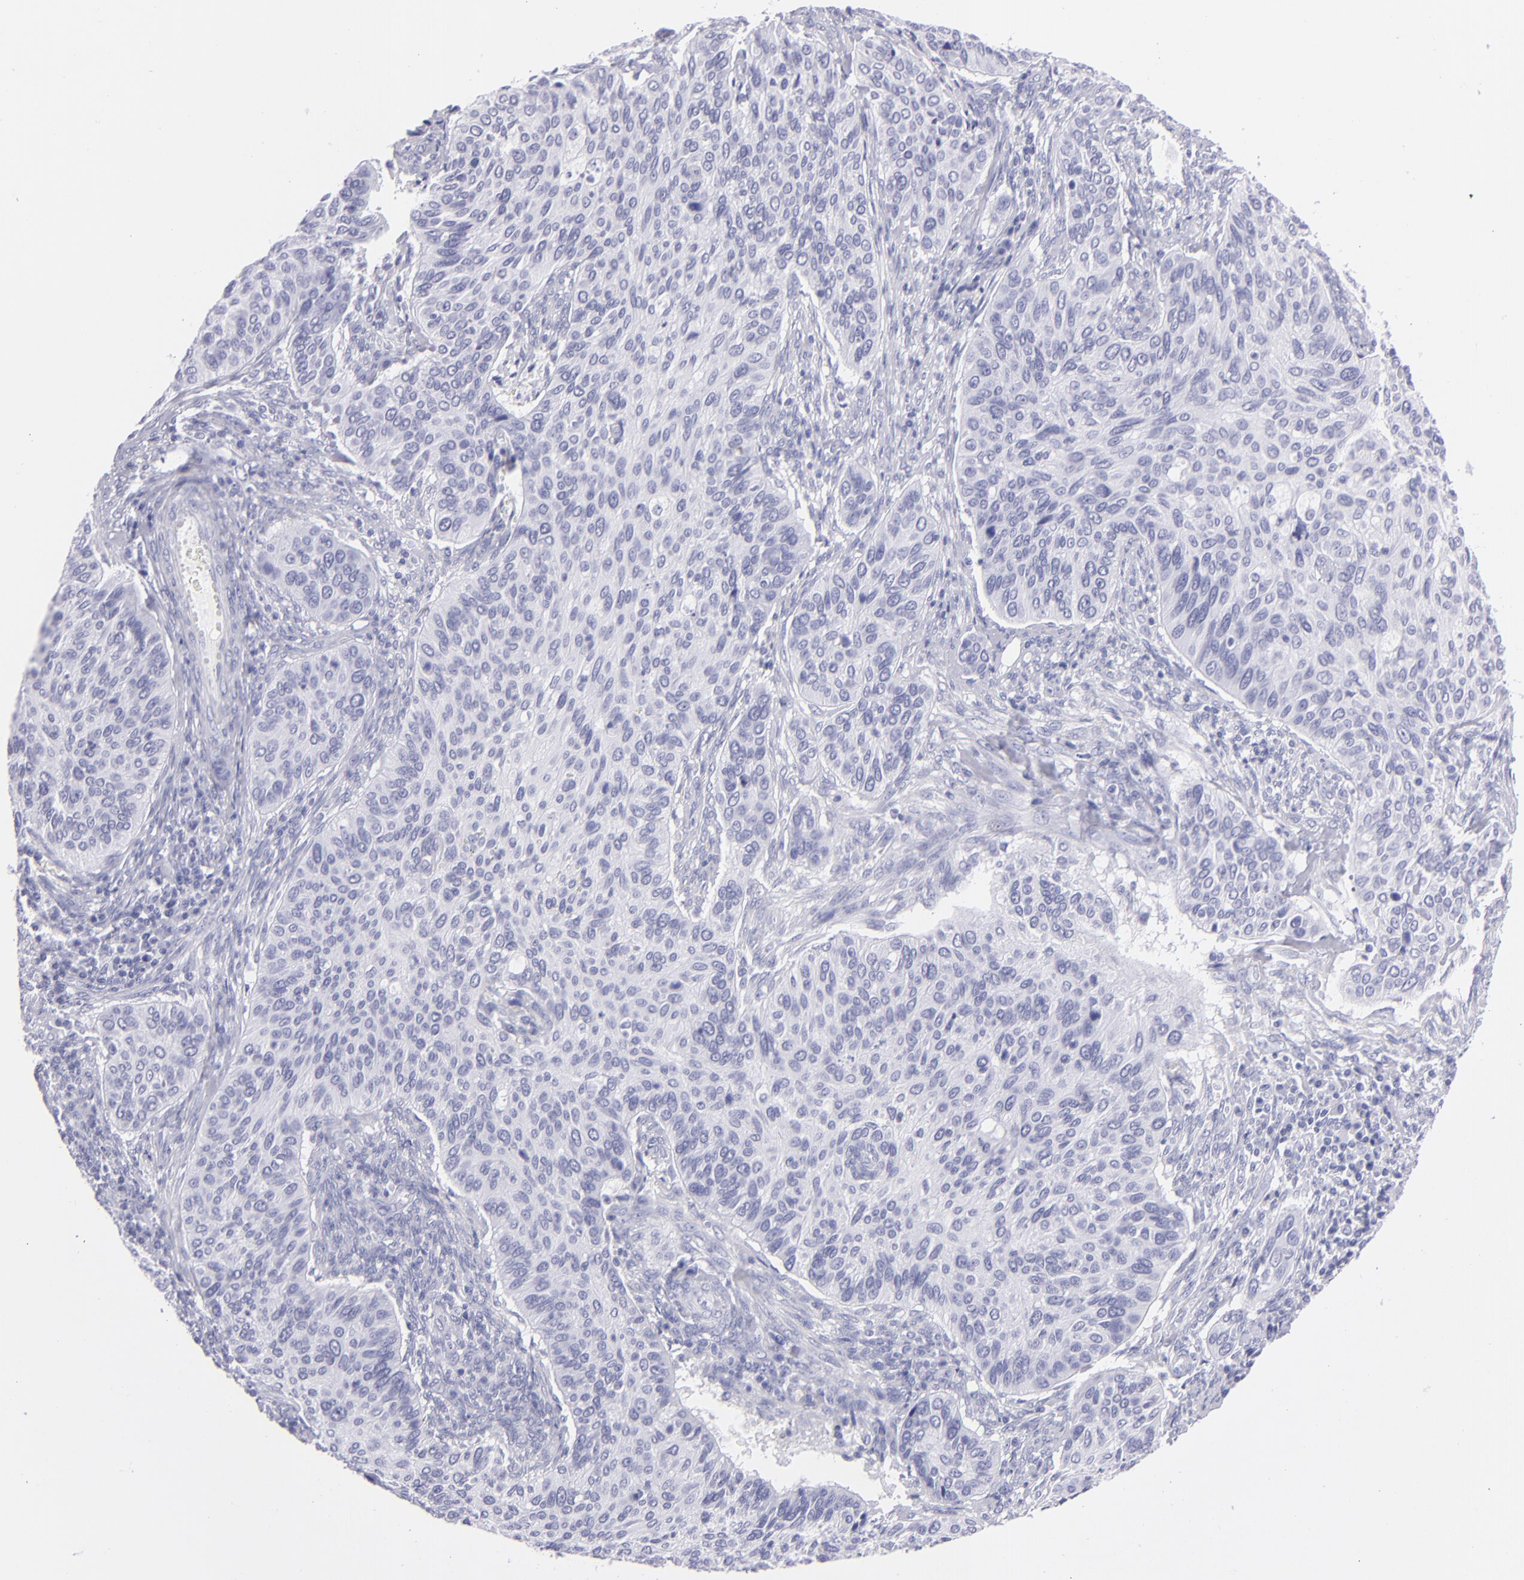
{"staining": {"intensity": "negative", "quantity": "none", "location": "none"}, "tissue": "cervical cancer", "cell_type": "Tumor cells", "image_type": "cancer", "snomed": [{"axis": "morphology", "description": "Adenocarcinoma, NOS"}, {"axis": "topography", "description": "Cervix"}], "caption": "Immunohistochemistry (IHC) micrograph of human cervical cancer (adenocarcinoma) stained for a protein (brown), which exhibits no positivity in tumor cells.", "gene": "PRPH", "patient": {"sex": "female", "age": 29}}